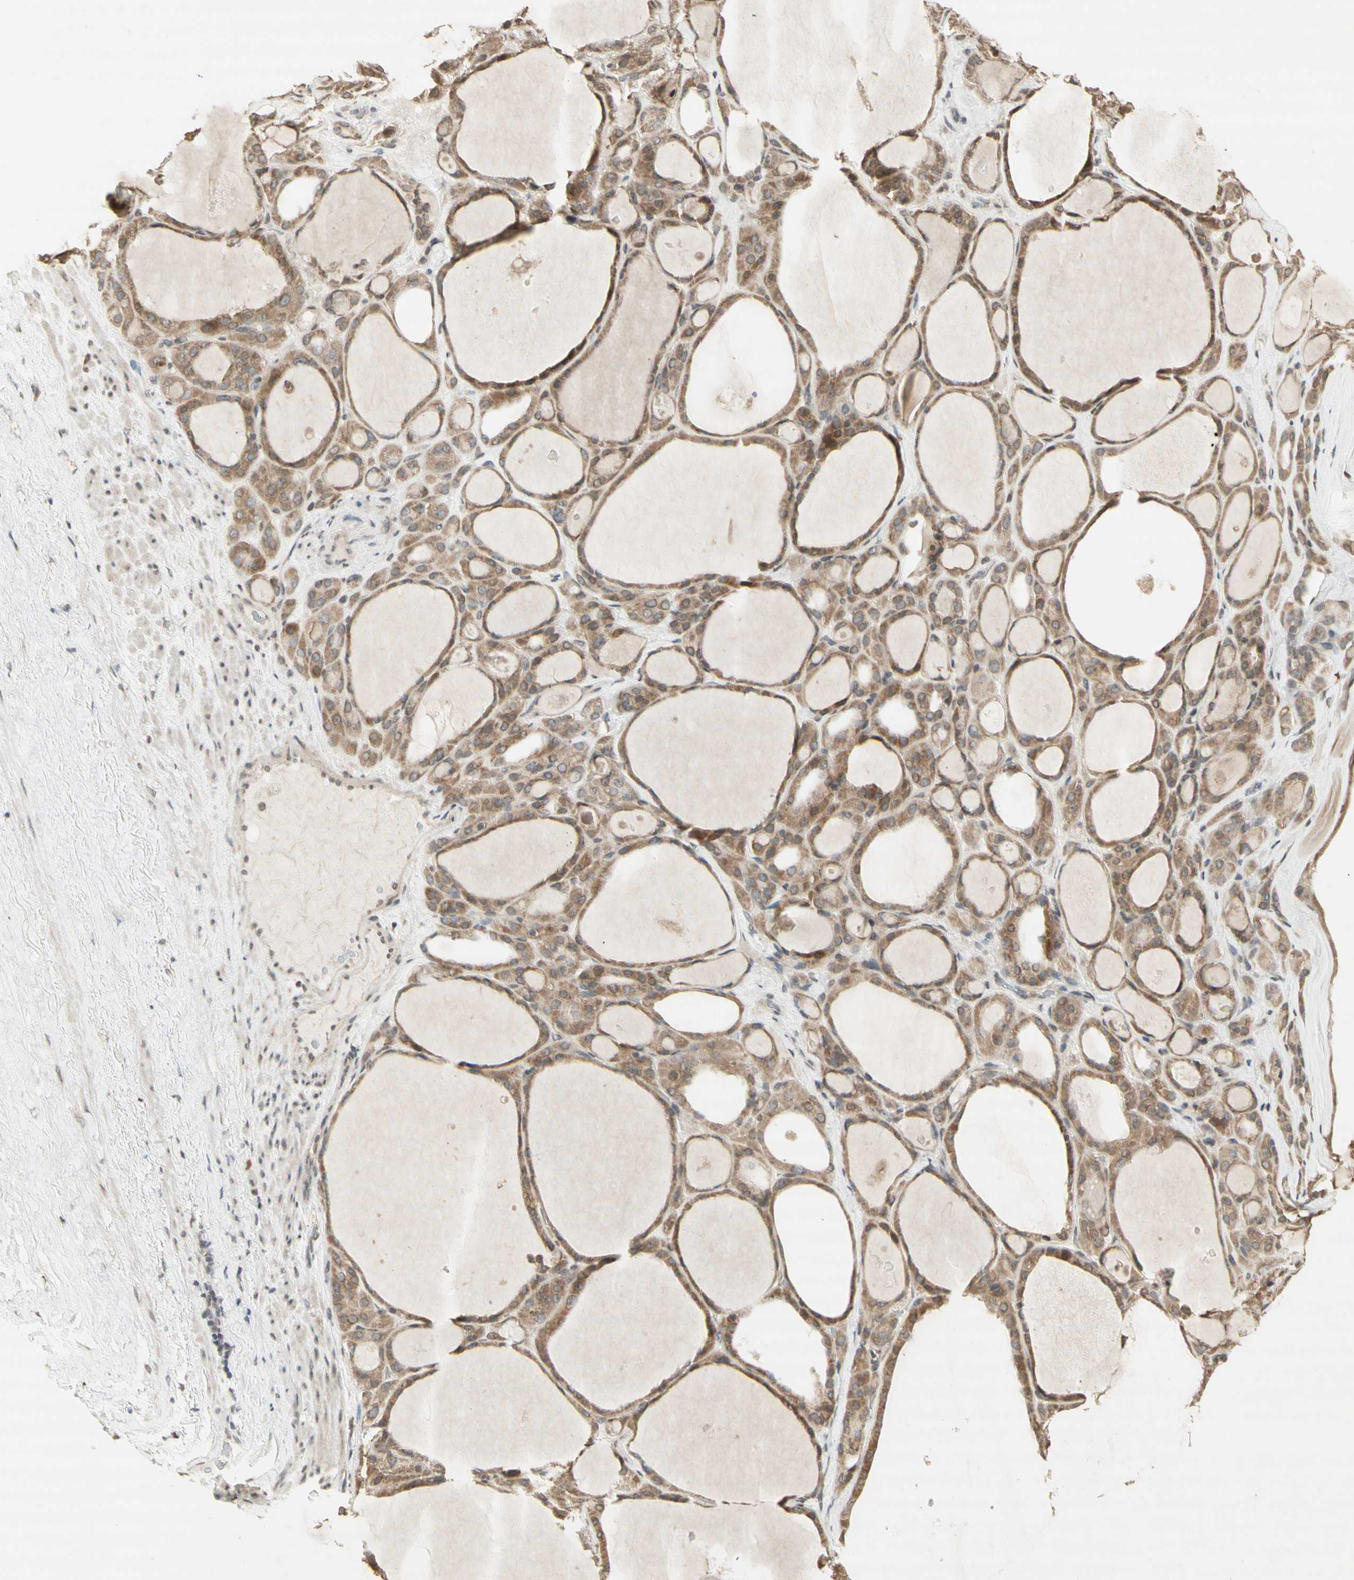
{"staining": {"intensity": "moderate", "quantity": ">75%", "location": "cytoplasmic/membranous"}, "tissue": "thyroid gland", "cell_type": "Glandular cells", "image_type": "normal", "snomed": [{"axis": "morphology", "description": "Normal tissue, NOS"}, {"axis": "morphology", "description": "Carcinoma, NOS"}, {"axis": "topography", "description": "Thyroid gland"}], "caption": "A medium amount of moderate cytoplasmic/membranous expression is seen in about >75% of glandular cells in normal thyroid gland.", "gene": "CCNI", "patient": {"sex": "female", "age": 86}}